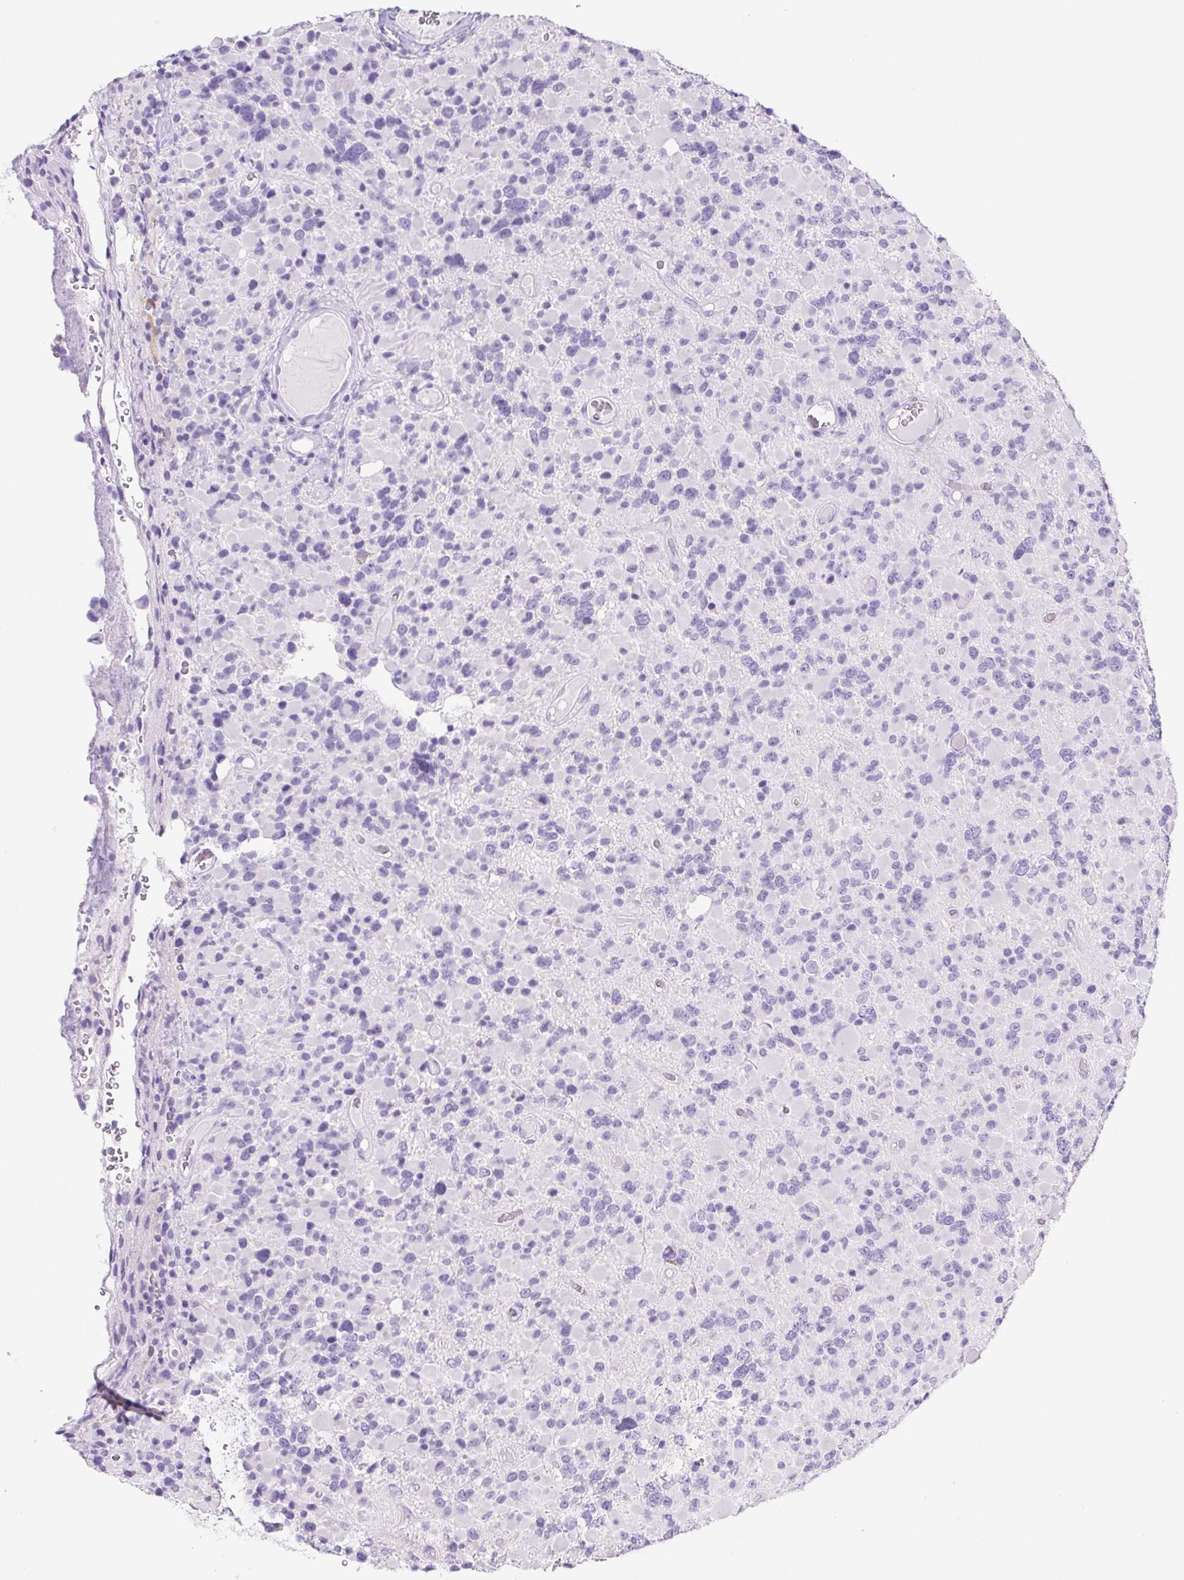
{"staining": {"intensity": "negative", "quantity": "none", "location": "none"}, "tissue": "glioma", "cell_type": "Tumor cells", "image_type": "cancer", "snomed": [{"axis": "morphology", "description": "Glioma, malignant, High grade"}, {"axis": "topography", "description": "Brain"}], "caption": "Tumor cells are negative for brown protein staining in glioma.", "gene": "PNLIP", "patient": {"sex": "female", "age": 40}}